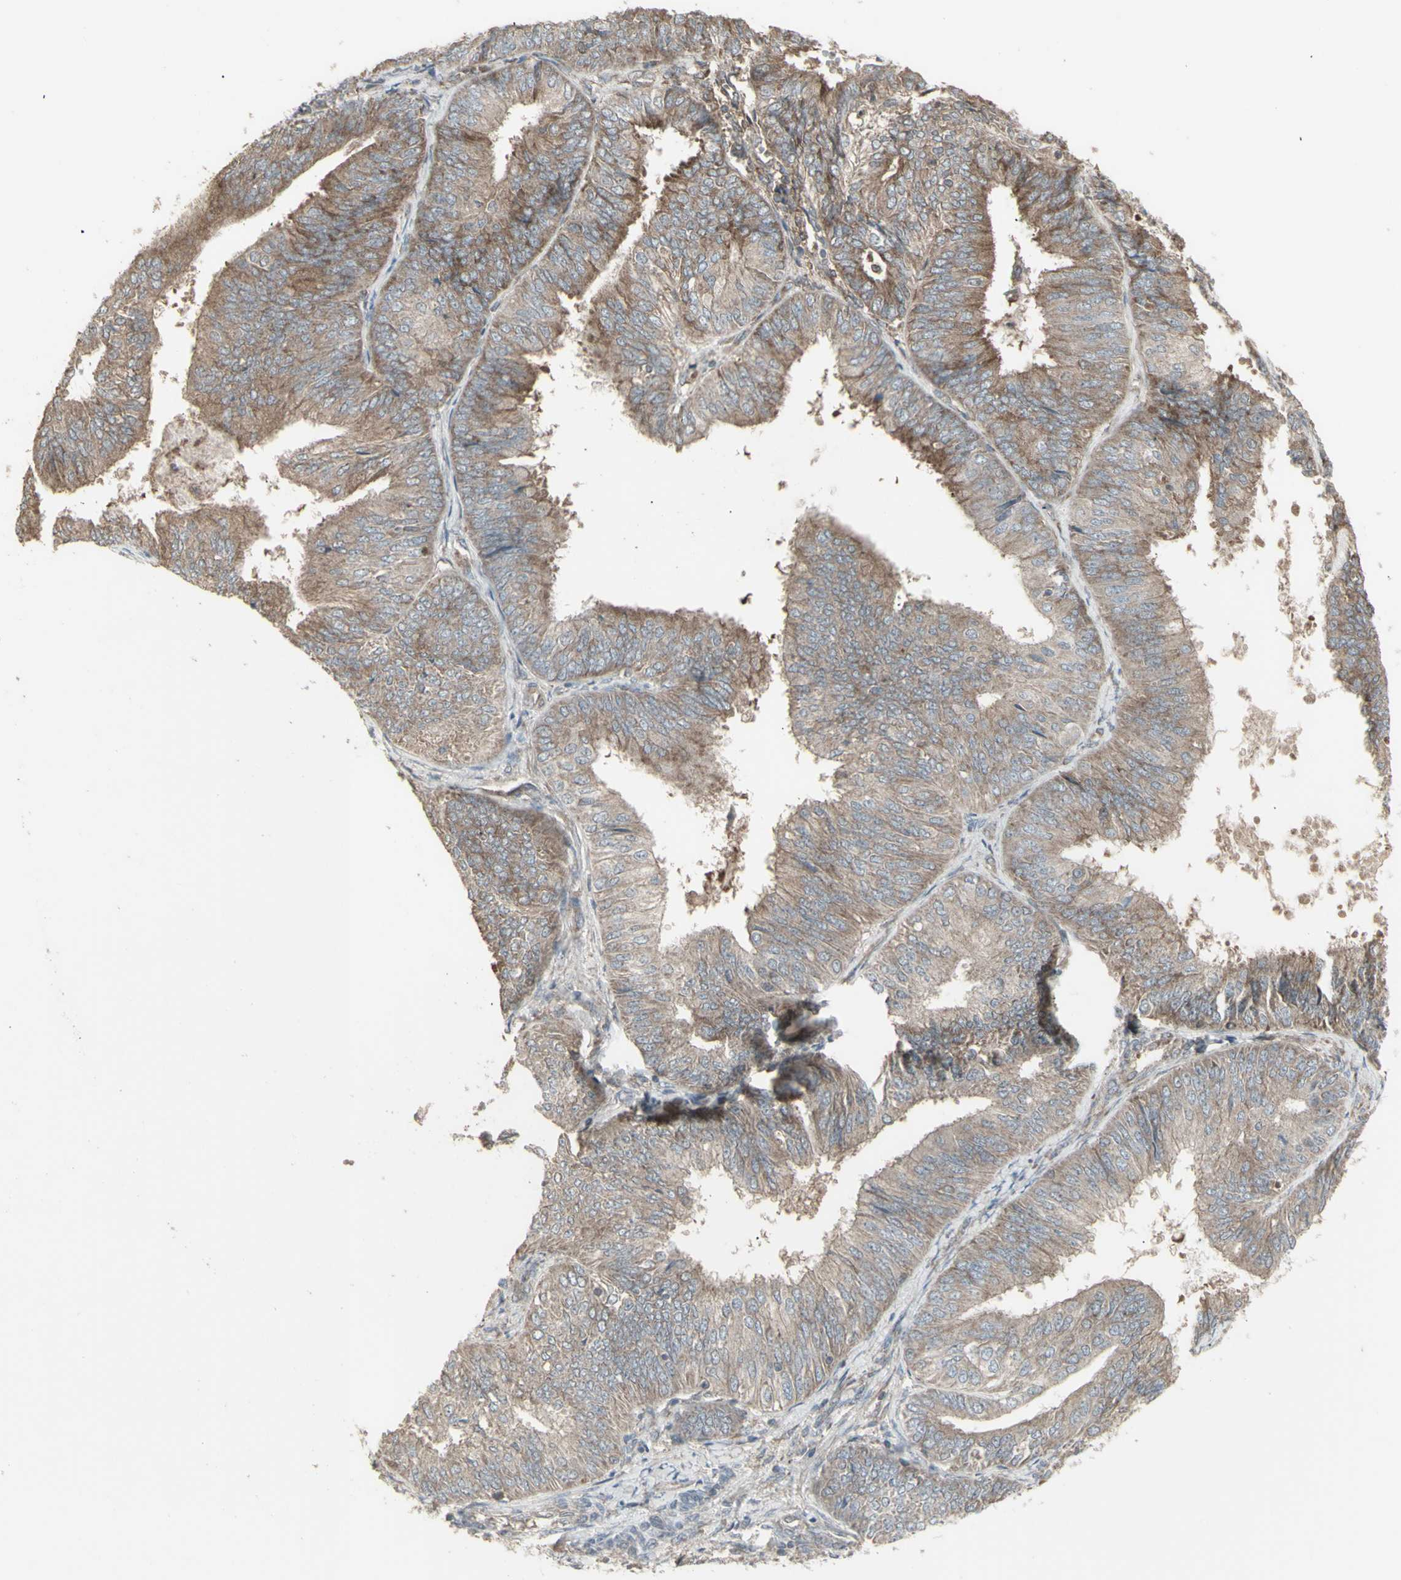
{"staining": {"intensity": "moderate", "quantity": ">75%", "location": "cytoplasmic/membranous"}, "tissue": "endometrial cancer", "cell_type": "Tumor cells", "image_type": "cancer", "snomed": [{"axis": "morphology", "description": "Adenocarcinoma, NOS"}, {"axis": "topography", "description": "Endometrium"}], "caption": "Immunohistochemistry (IHC) (DAB (3,3'-diaminobenzidine)) staining of endometrial adenocarcinoma exhibits moderate cytoplasmic/membranous protein positivity in approximately >75% of tumor cells.", "gene": "RNASEL", "patient": {"sex": "female", "age": 58}}